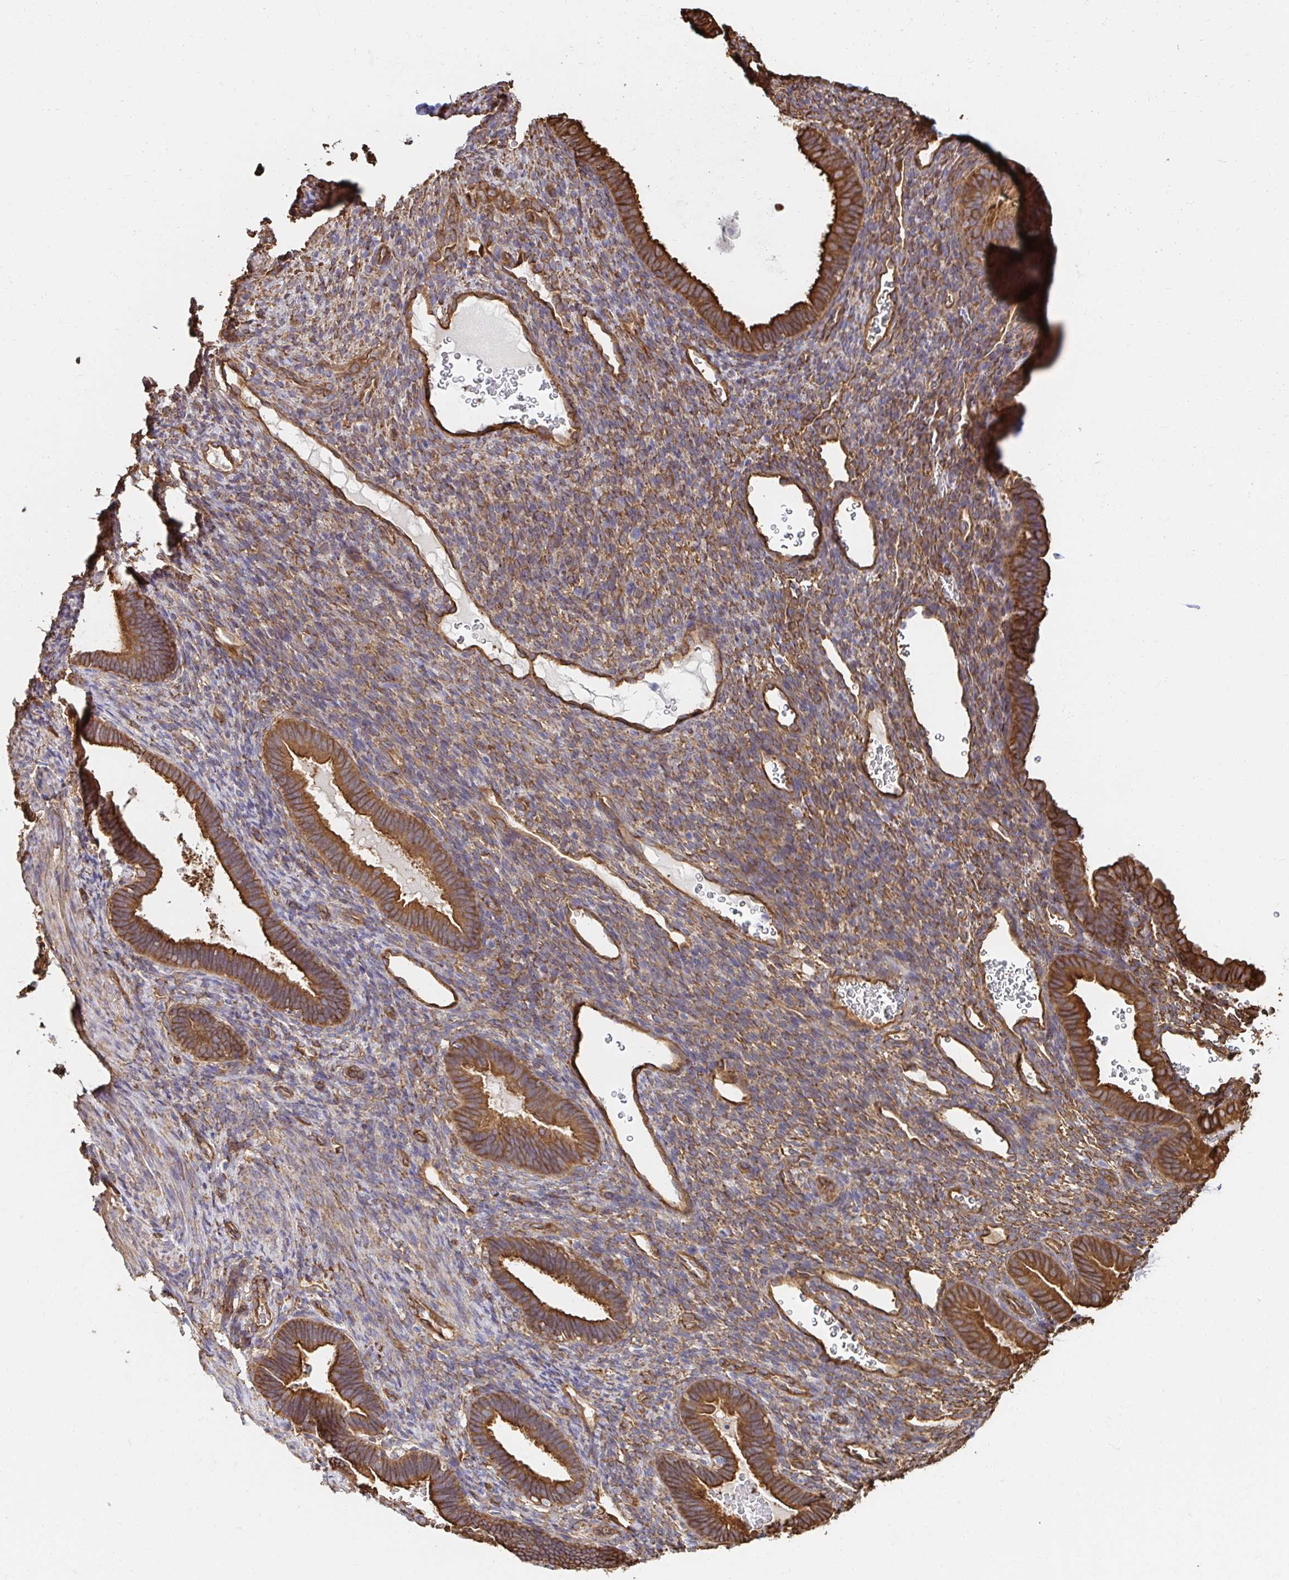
{"staining": {"intensity": "moderate", "quantity": "25%-75%", "location": "cytoplasmic/membranous"}, "tissue": "endometrium", "cell_type": "Cells in endometrial stroma", "image_type": "normal", "snomed": [{"axis": "morphology", "description": "Normal tissue, NOS"}, {"axis": "topography", "description": "Endometrium"}], "caption": "A brown stain shows moderate cytoplasmic/membranous positivity of a protein in cells in endometrial stroma of benign endometrium.", "gene": "CTTN", "patient": {"sex": "female", "age": 34}}